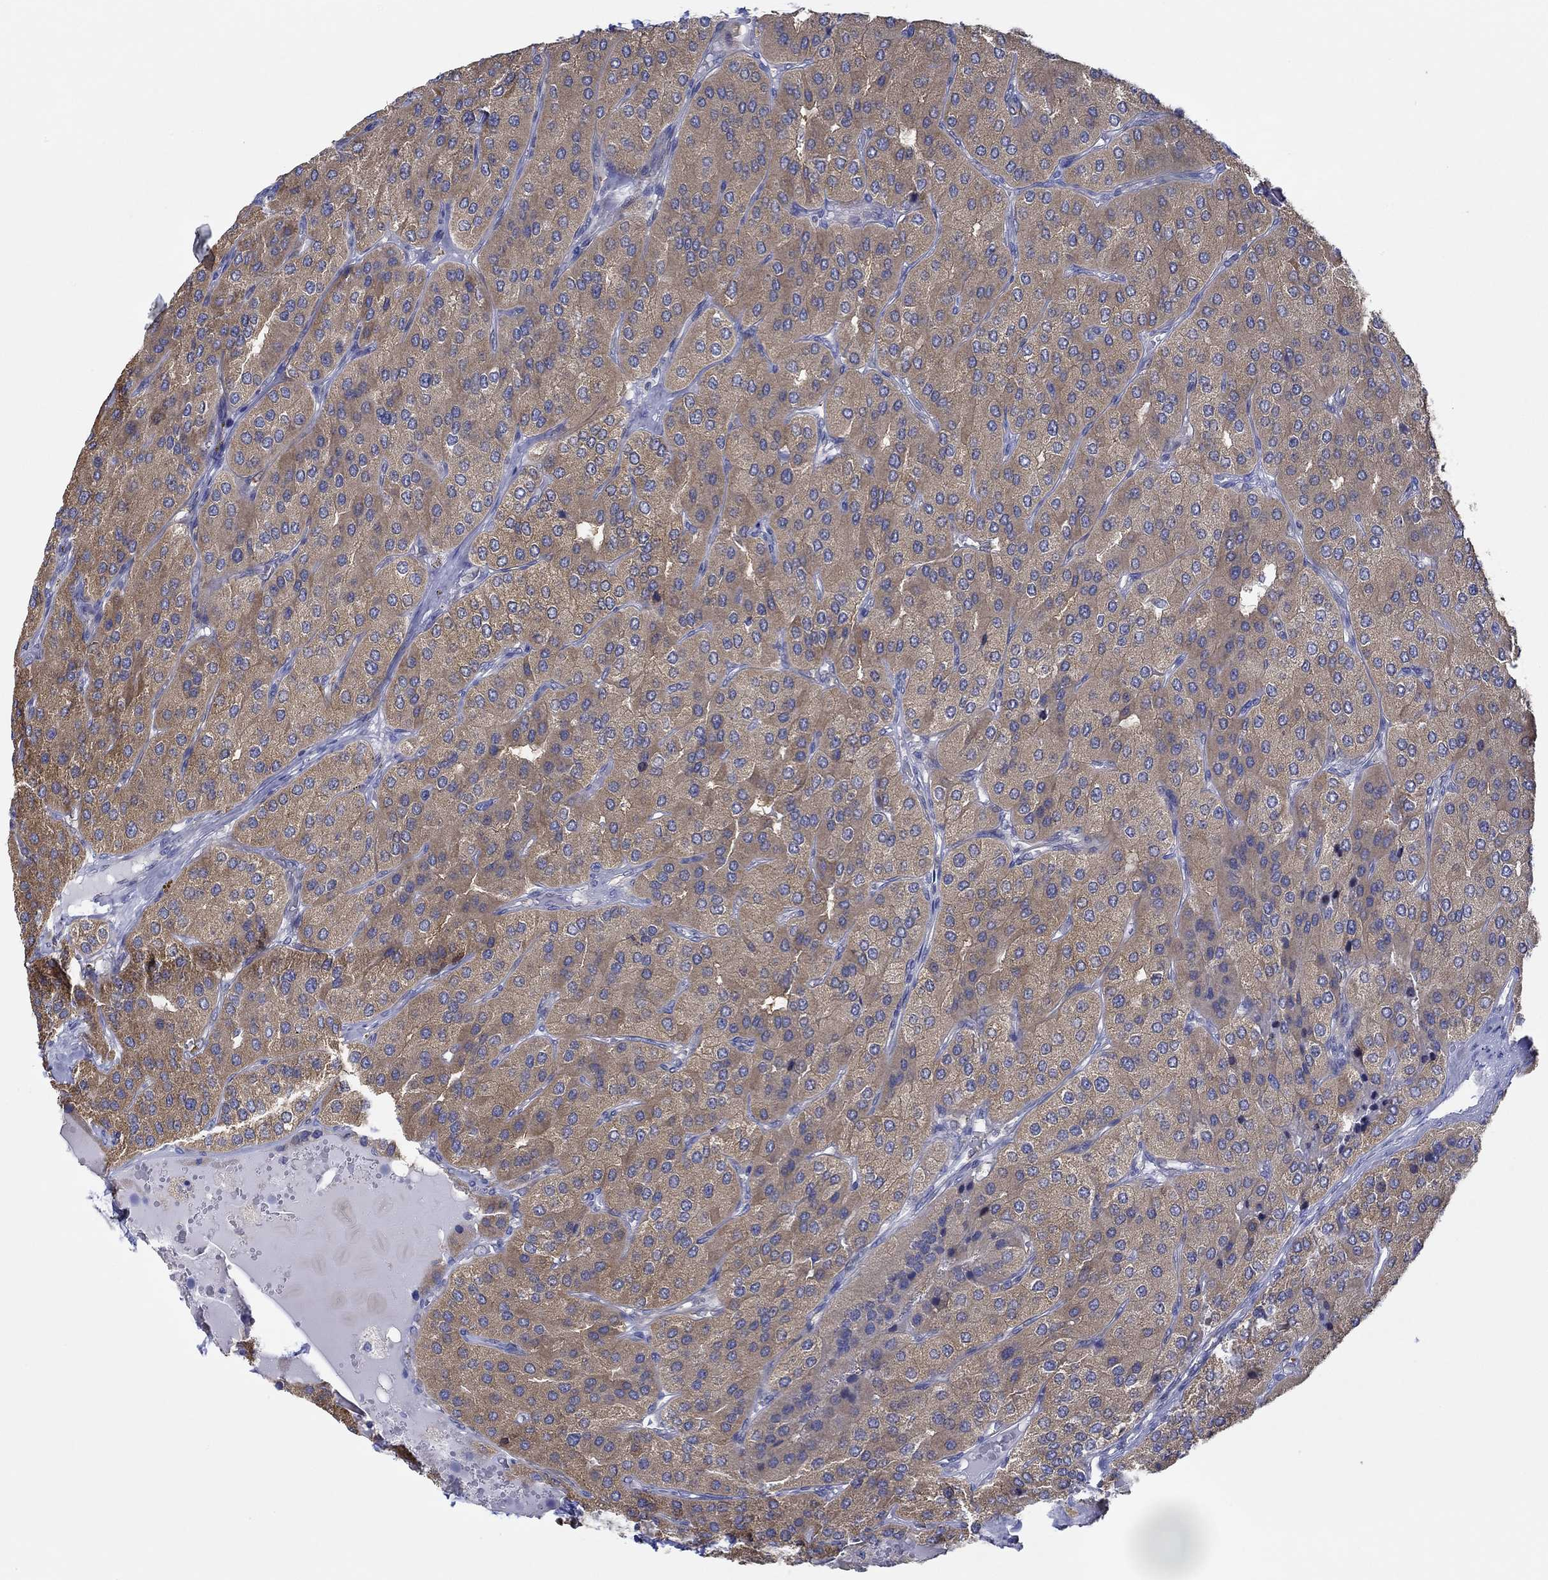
{"staining": {"intensity": "moderate", "quantity": ">75%", "location": "cytoplasmic/membranous"}, "tissue": "parathyroid gland", "cell_type": "Glandular cells", "image_type": "normal", "snomed": [{"axis": "morphology", "description": "Normal tissue, NOS"}, {"axis": "morphology", "description": "Adenoma, NOS"}, {"axis": "topography", "description": "Parathyroid gland"}], "caption": "Parathyroid gland stained with DAB immunohistochemistry exhibits medium levels of moderate cytoplasmic/membranous expression in about >75% of glandular cells. Nuclei are stained in blue.", "gene": "SLC27A3", "patient": {"sex": "female", "age": 86}}